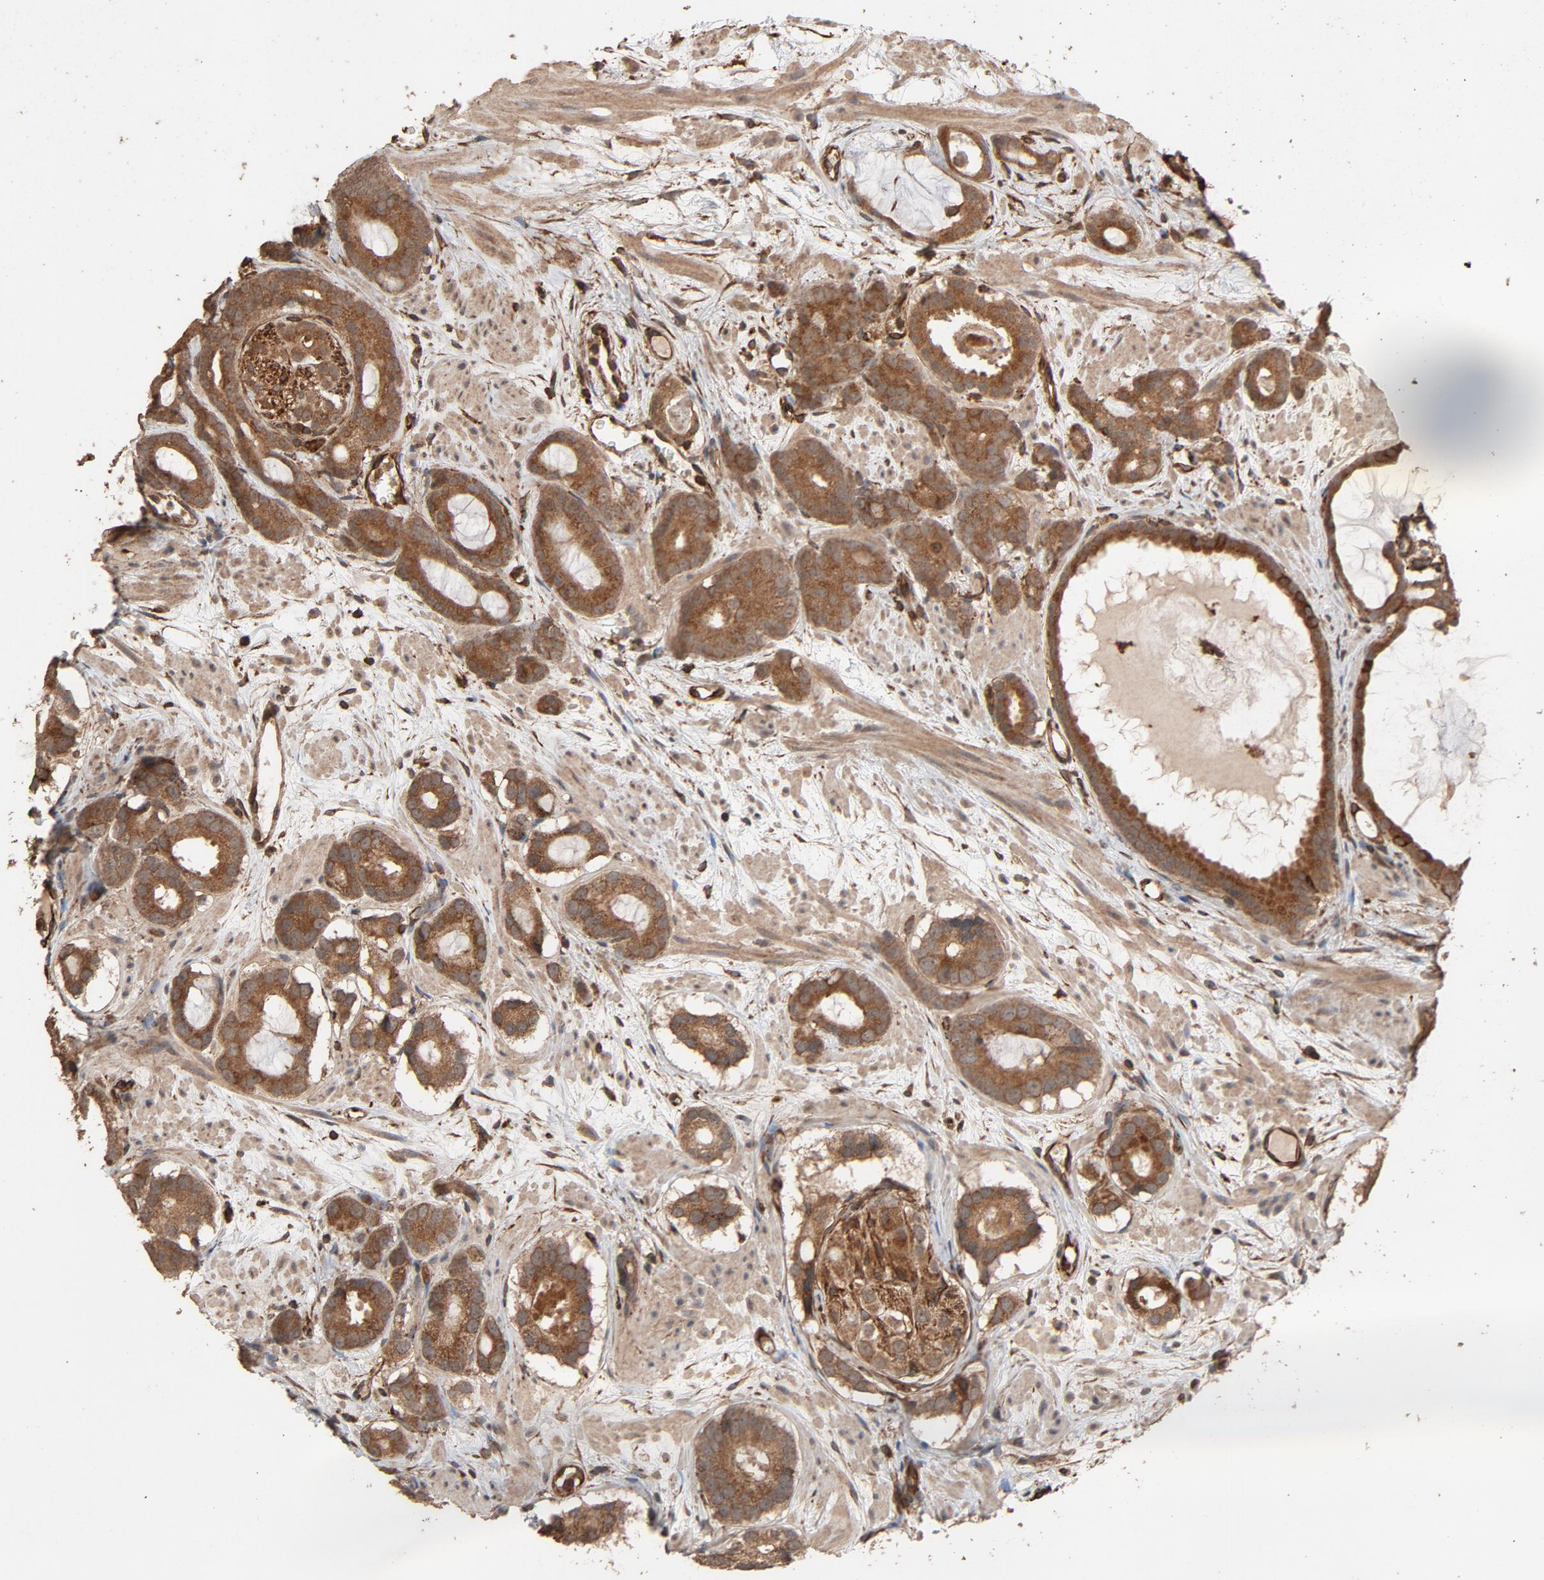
{"staining": {"intensity": "moderate", "quantity": ">75%", "location": "cytoplasmic/membranous"}, "tissue": "prostate cancer", "cell_type": "Tumor cells", "image_type": "cancer", "snomed": [{"axis": "morphology", "description": "Adenocarcinoma, Low grade"}, {"axis": "topography", "description": "Prostate"}], "caption": "Immunohistochemistry histopathology image of neoplastic tissue: prostate cancer stained using immunohistochemistry demonstrates medium levels of moderate protein expression localized specifically in the cytoplasmic/membranous of tumor cells, appearing as a cytoplasmic/membranous brown color.", "gene": "RPS6KA6", "patient": {"sex": "male", "age": 57}}